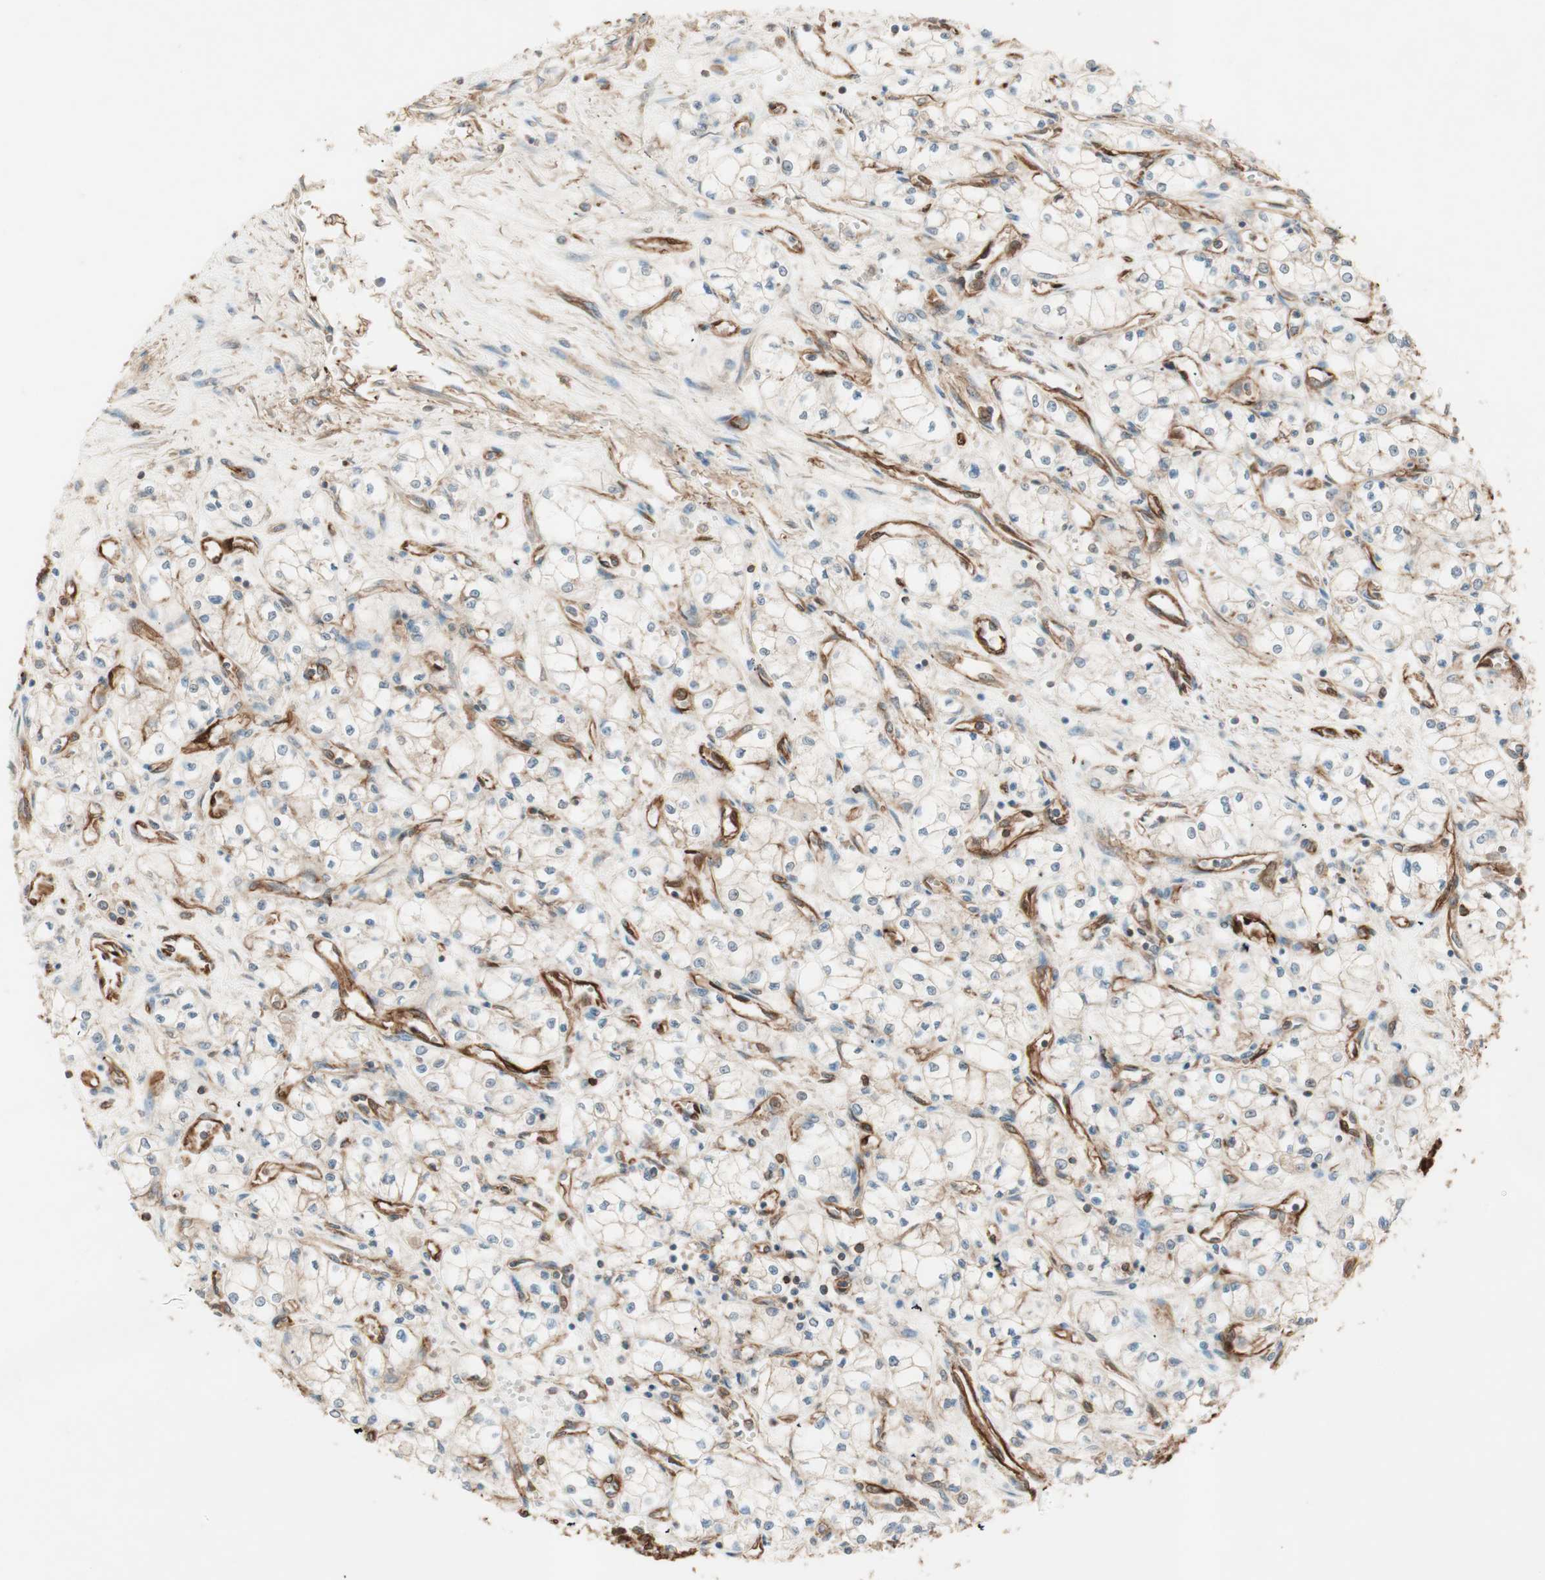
{"staining": {"intensity": "negative", "quantity": "none", "location": "none"}, "tissue": "renal cancer", "cell_type": "Tumor cells", "image_type": "cancer", "snomed": [{"axis": "morphology", "description": "Normal tissue, NOS"}, {"axis": "morphology", "description": "Adenocarcinoma, NOS"}, {"axis": "topography", "description": "Kidney"}], "caption": "This is an immunohistochemistry (IHC) histopathology image of human renal adenocarcinoma. There is no positivity in tumor cells.", "gene": "TCP11L1", "patient": {"sex": "male", "age": 59}}